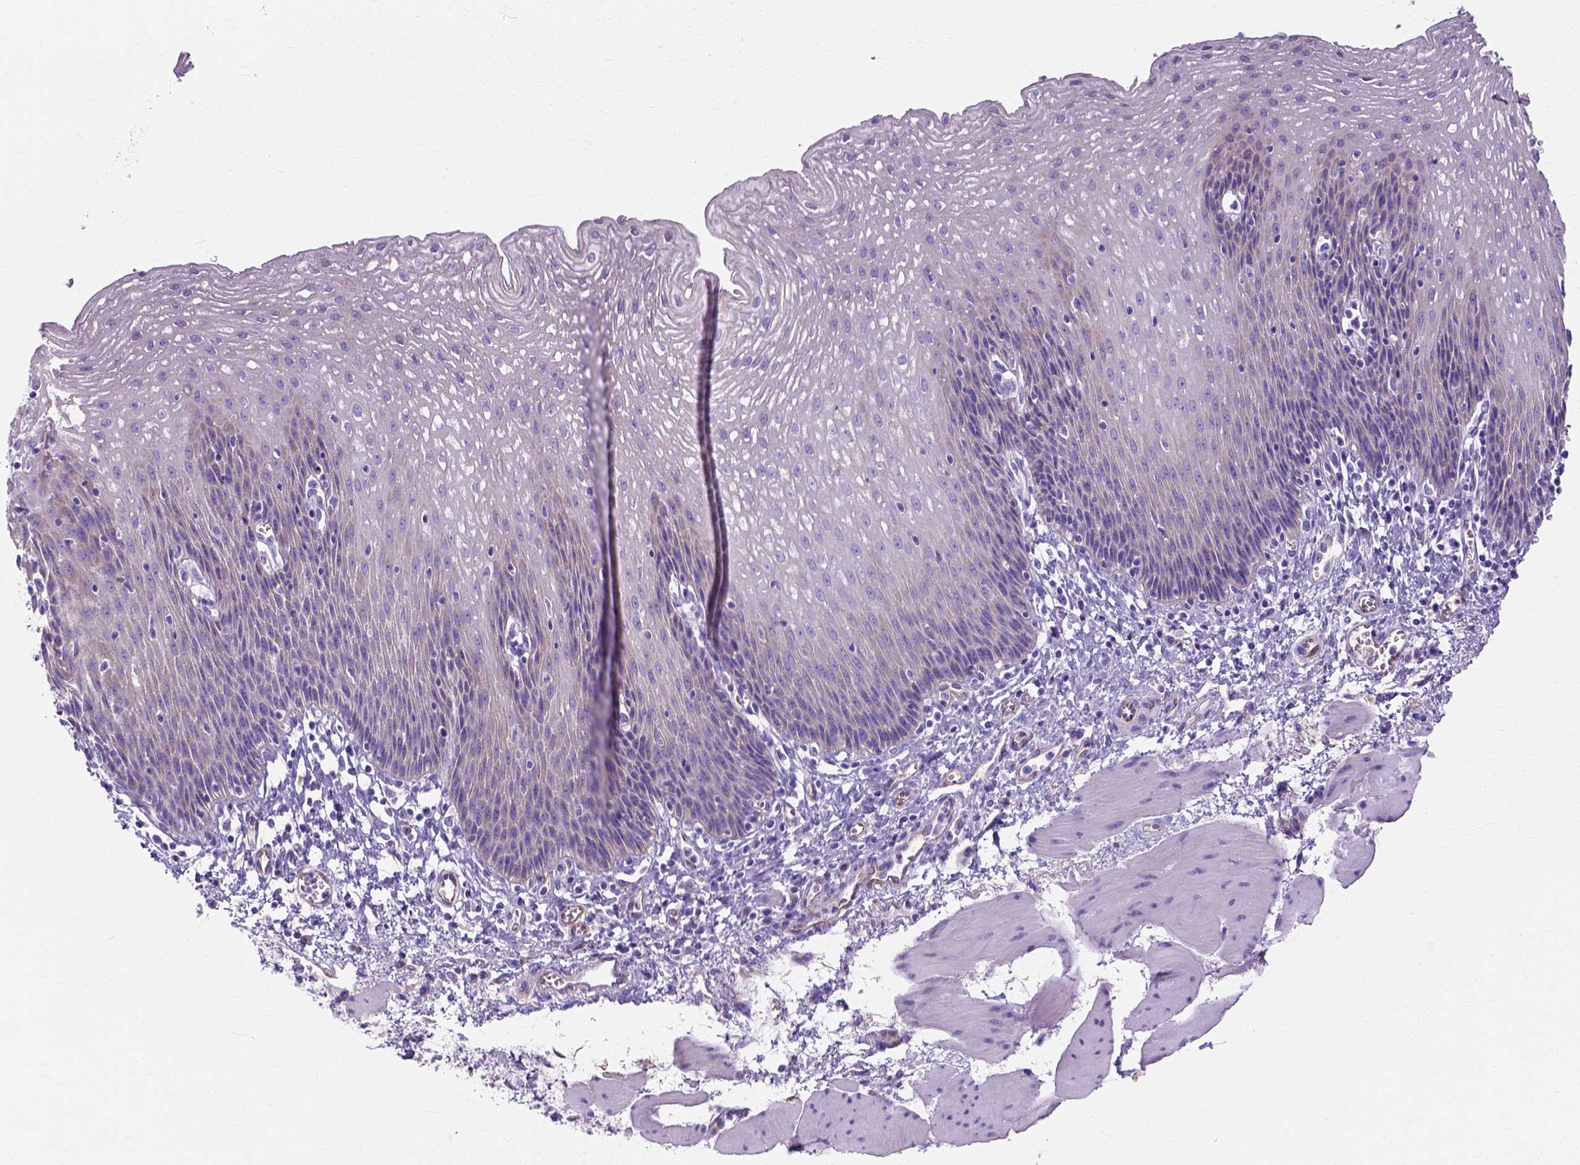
{"staining": {"intensity": "negative", "quantity": "none", "location": "none"}, "tissue": "esophagus", "cell_type": "Squamous epithelial cells", "image_type": "normal", "snomed": [{"axis": "morphology", "description": "Normal tissue, NOS"}, {"axis": "topography", "description": "Esophagus"}], "caption": "Squamous epithelial cells are negative for protein expression in unremarkable human esophagus. (Brightfield microscopy of DAB (3,3'-diaminobenzidine) immunohistochemistry (IHC) at high magnification).", "gene": "MYH15", "patient": {"sex": "female", "age": 64}}